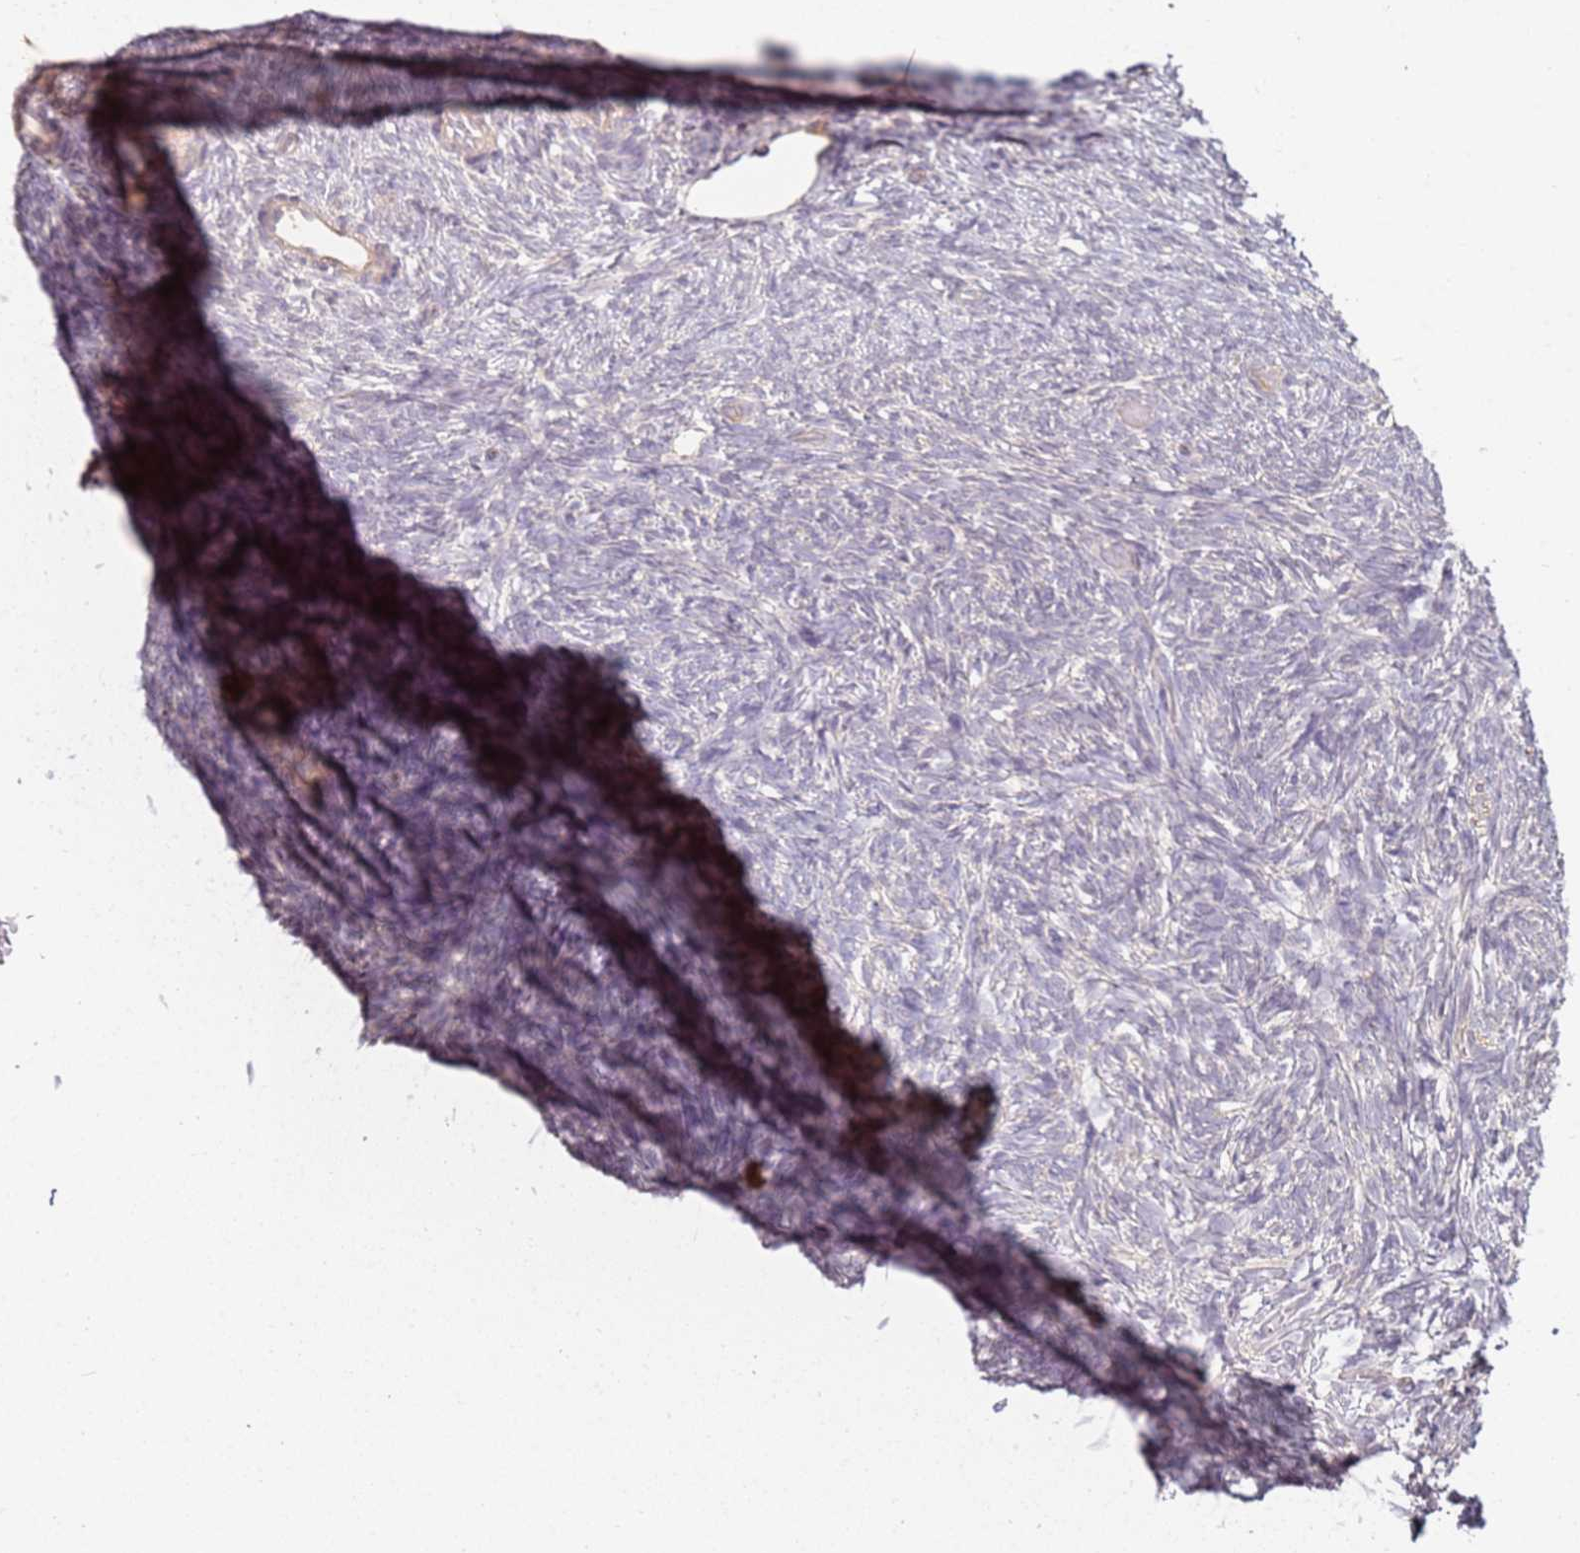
{"staining": {"intensity": "negative", "quantity": "none", "location": "none"}, "tissue": "ovary", "cell_type": "Ovarian stroma cells", "image_type": "normal", "snomed": [{"axis": "morphology", "description": "Normal tissue, NOS"}, {"axis": "topography", "description": "Ovary"}], "caption": "Immunohistochemistry image of unremarkable ovary stained for a protein (brown), which exhibits no positivity in ovarian stroma cells.", "gene": "WDR93", "patient": {"sex": "female", "age": 39}}